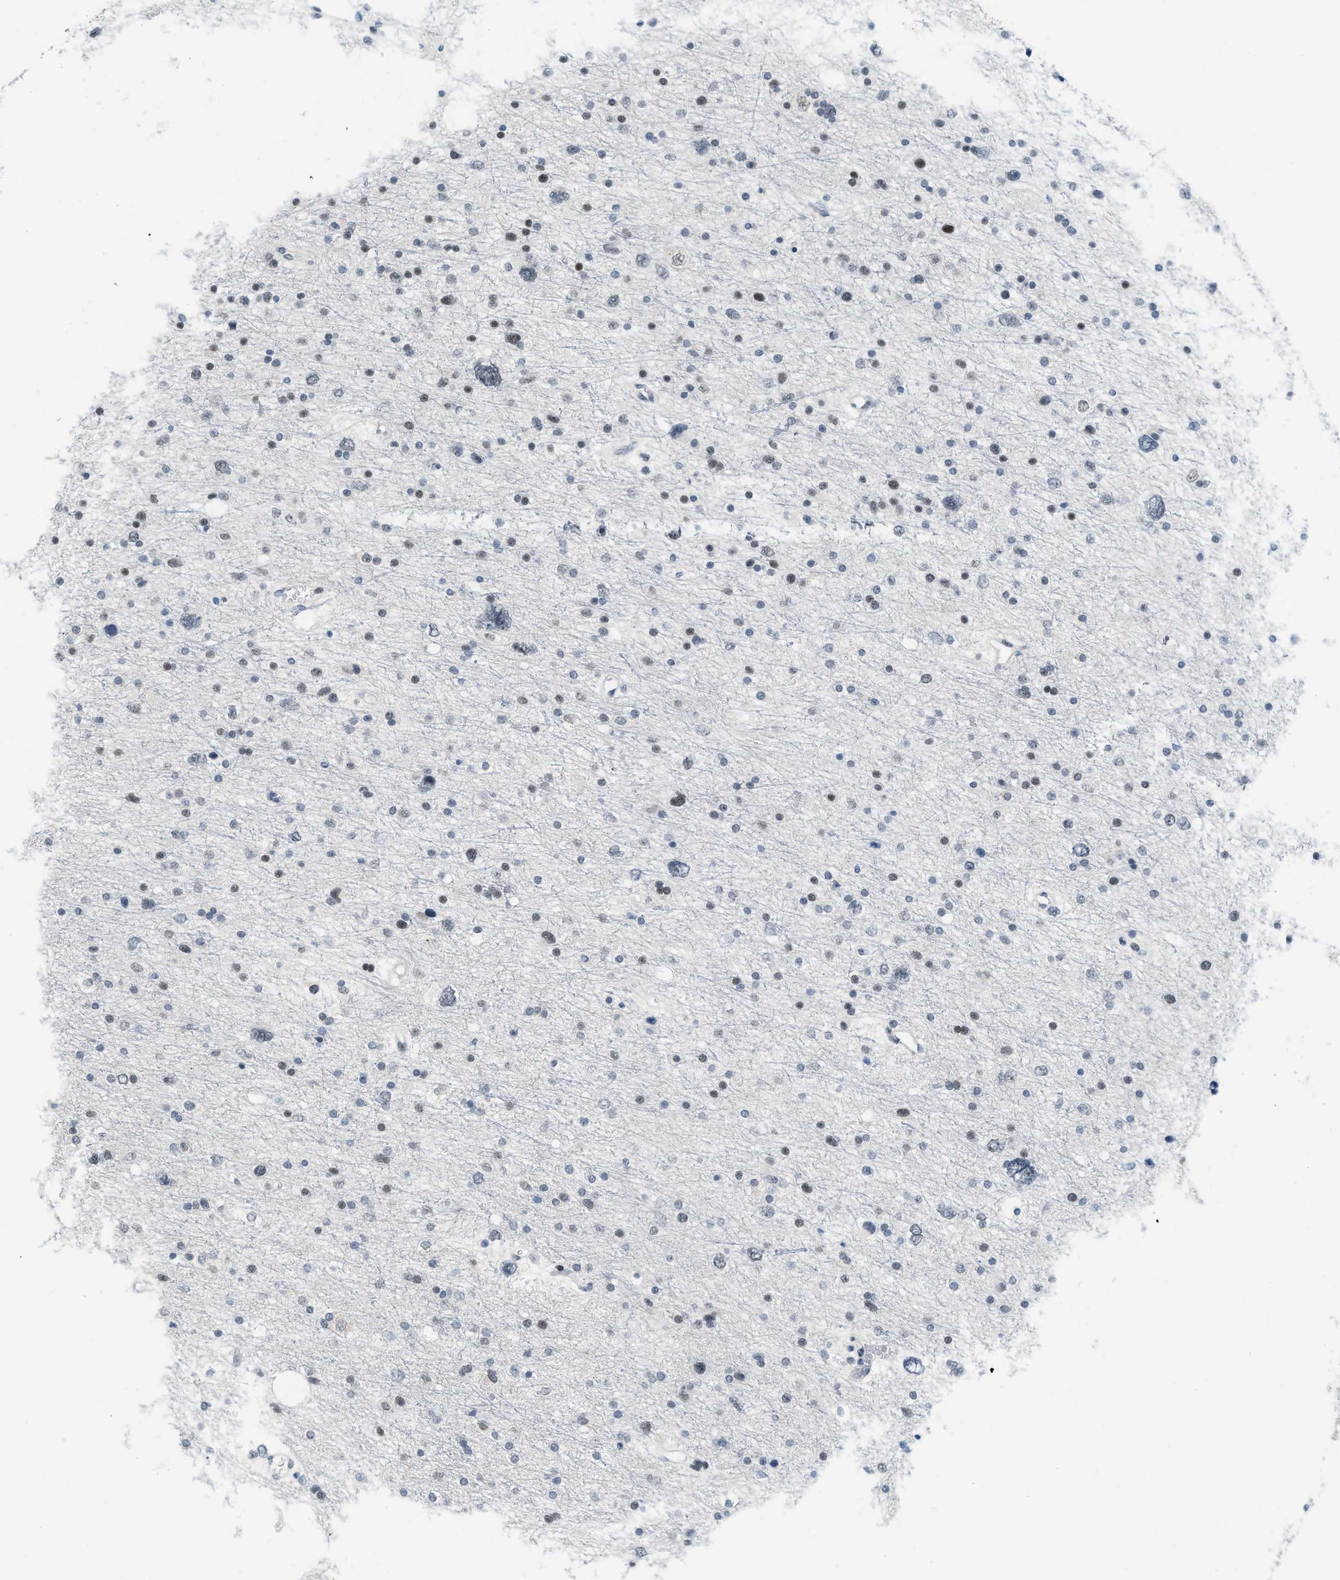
{"staining": {"intensity": "moderate", "quantity": "25%-75%", "location": "nuclear"}, "tissue": "glioma", "cell_type": "Tumor cells", "image_type": "cancer", "snomed": [{"axis": "morphology", "description": "Glioma, malignant, Low grade"}, {"axis": "topography", "description": "Brain"}], "caption": "Moderate nuclear protein staining is present in about 25%-75% of tumor cells in glioma.", "gene": "PBX1", "patient": {"sex": "female", "age": 37}}